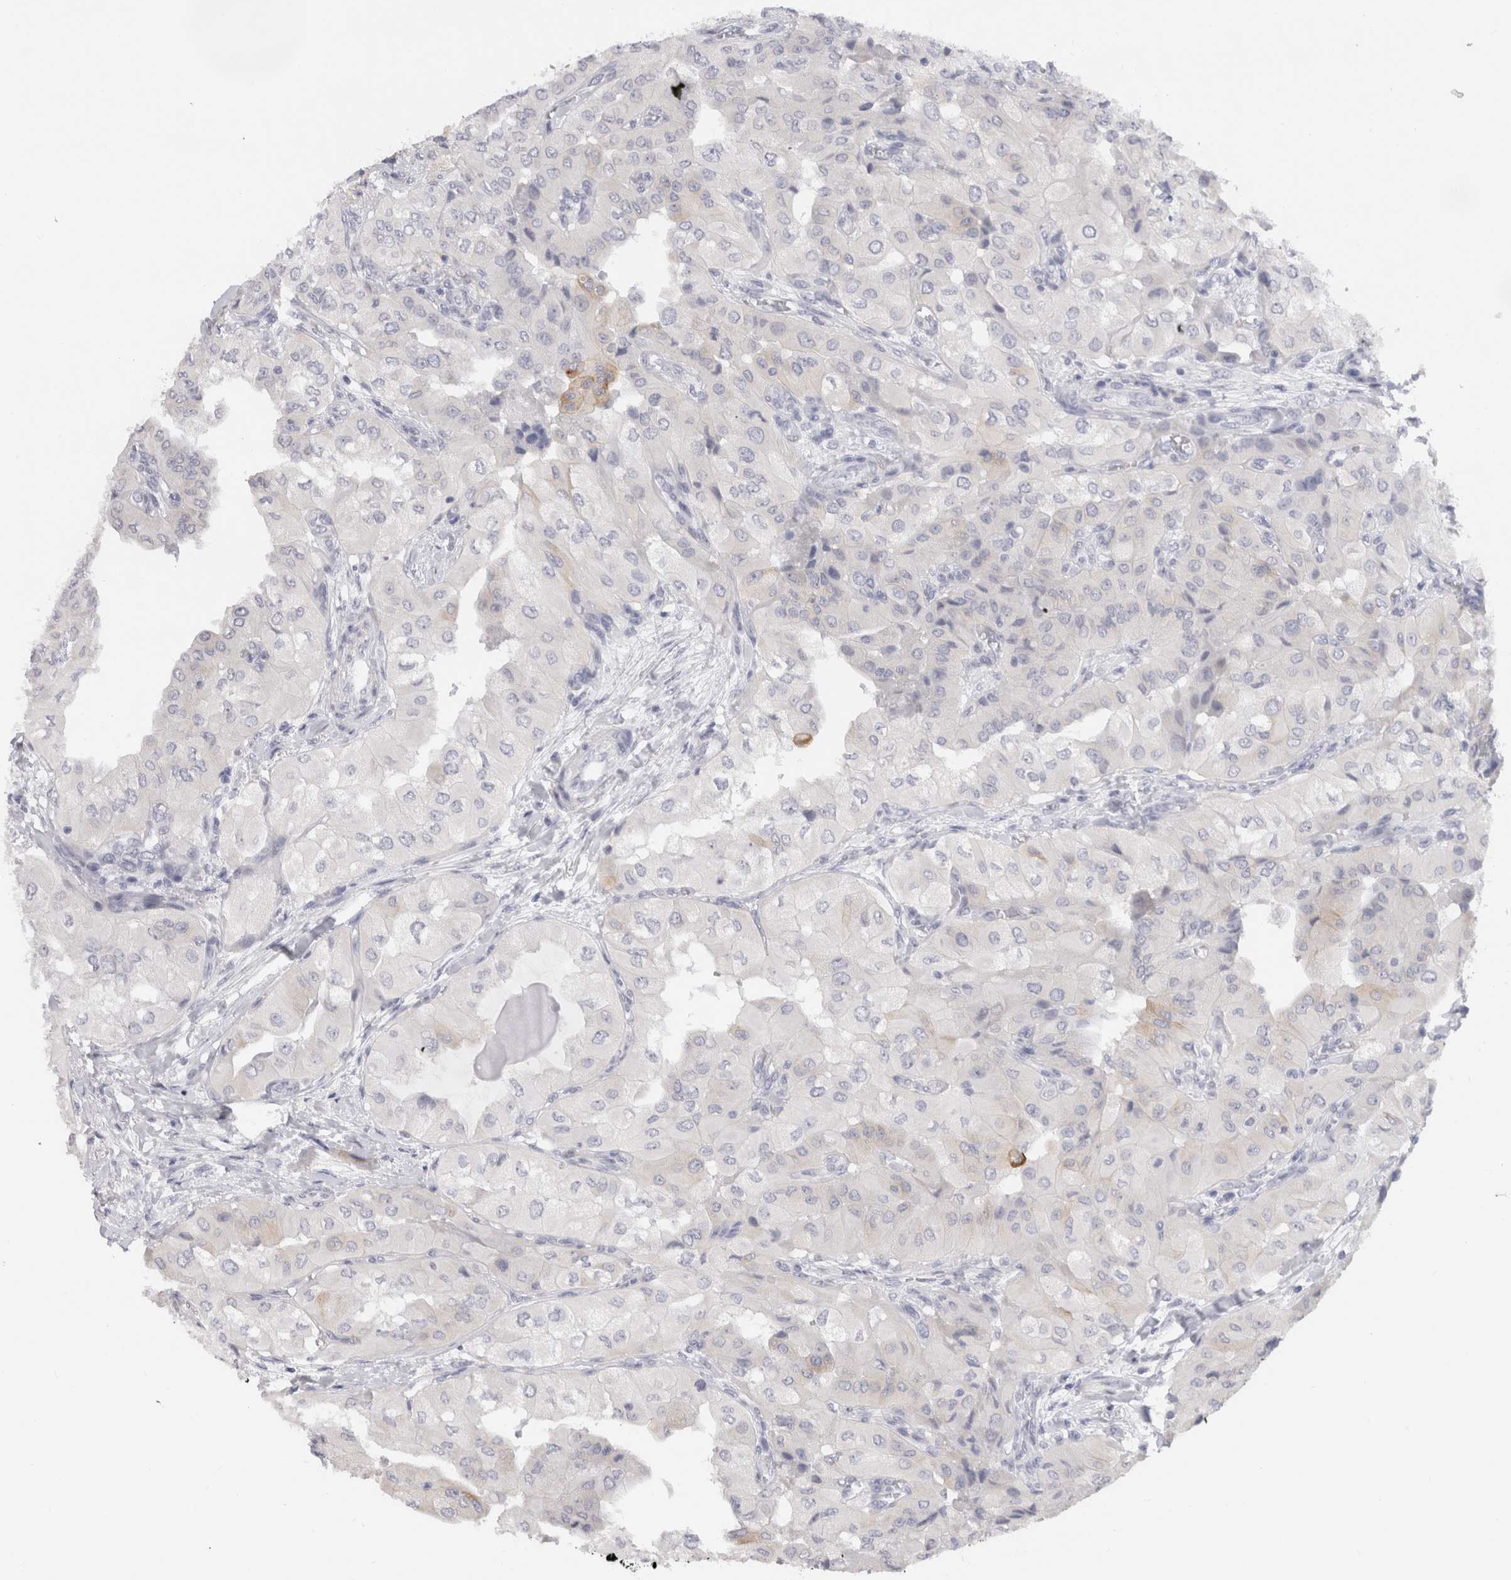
{"staining": {"intensity": "negative", "quantity": "none", "location": "none"}, "tissue": "thyroid cancer", "cell_type": "Tumor cells", "image_type": "cancer", "snomed": [{"axis": "morphology", "description": "Papillary adenocarcinoma, NOS"}, {"axis": "topography", "description": "Thyroid gland"}], "caption": "A high-resolution photomicrograph shows immunohistochemistry staining of papillary adenocarcinoma (thyroid), which shows no significant positivity in tumor cells. Nuclei are stained in blue.", "gene": "C9orf50", "patient": {"sex": "female", "age": 59}}